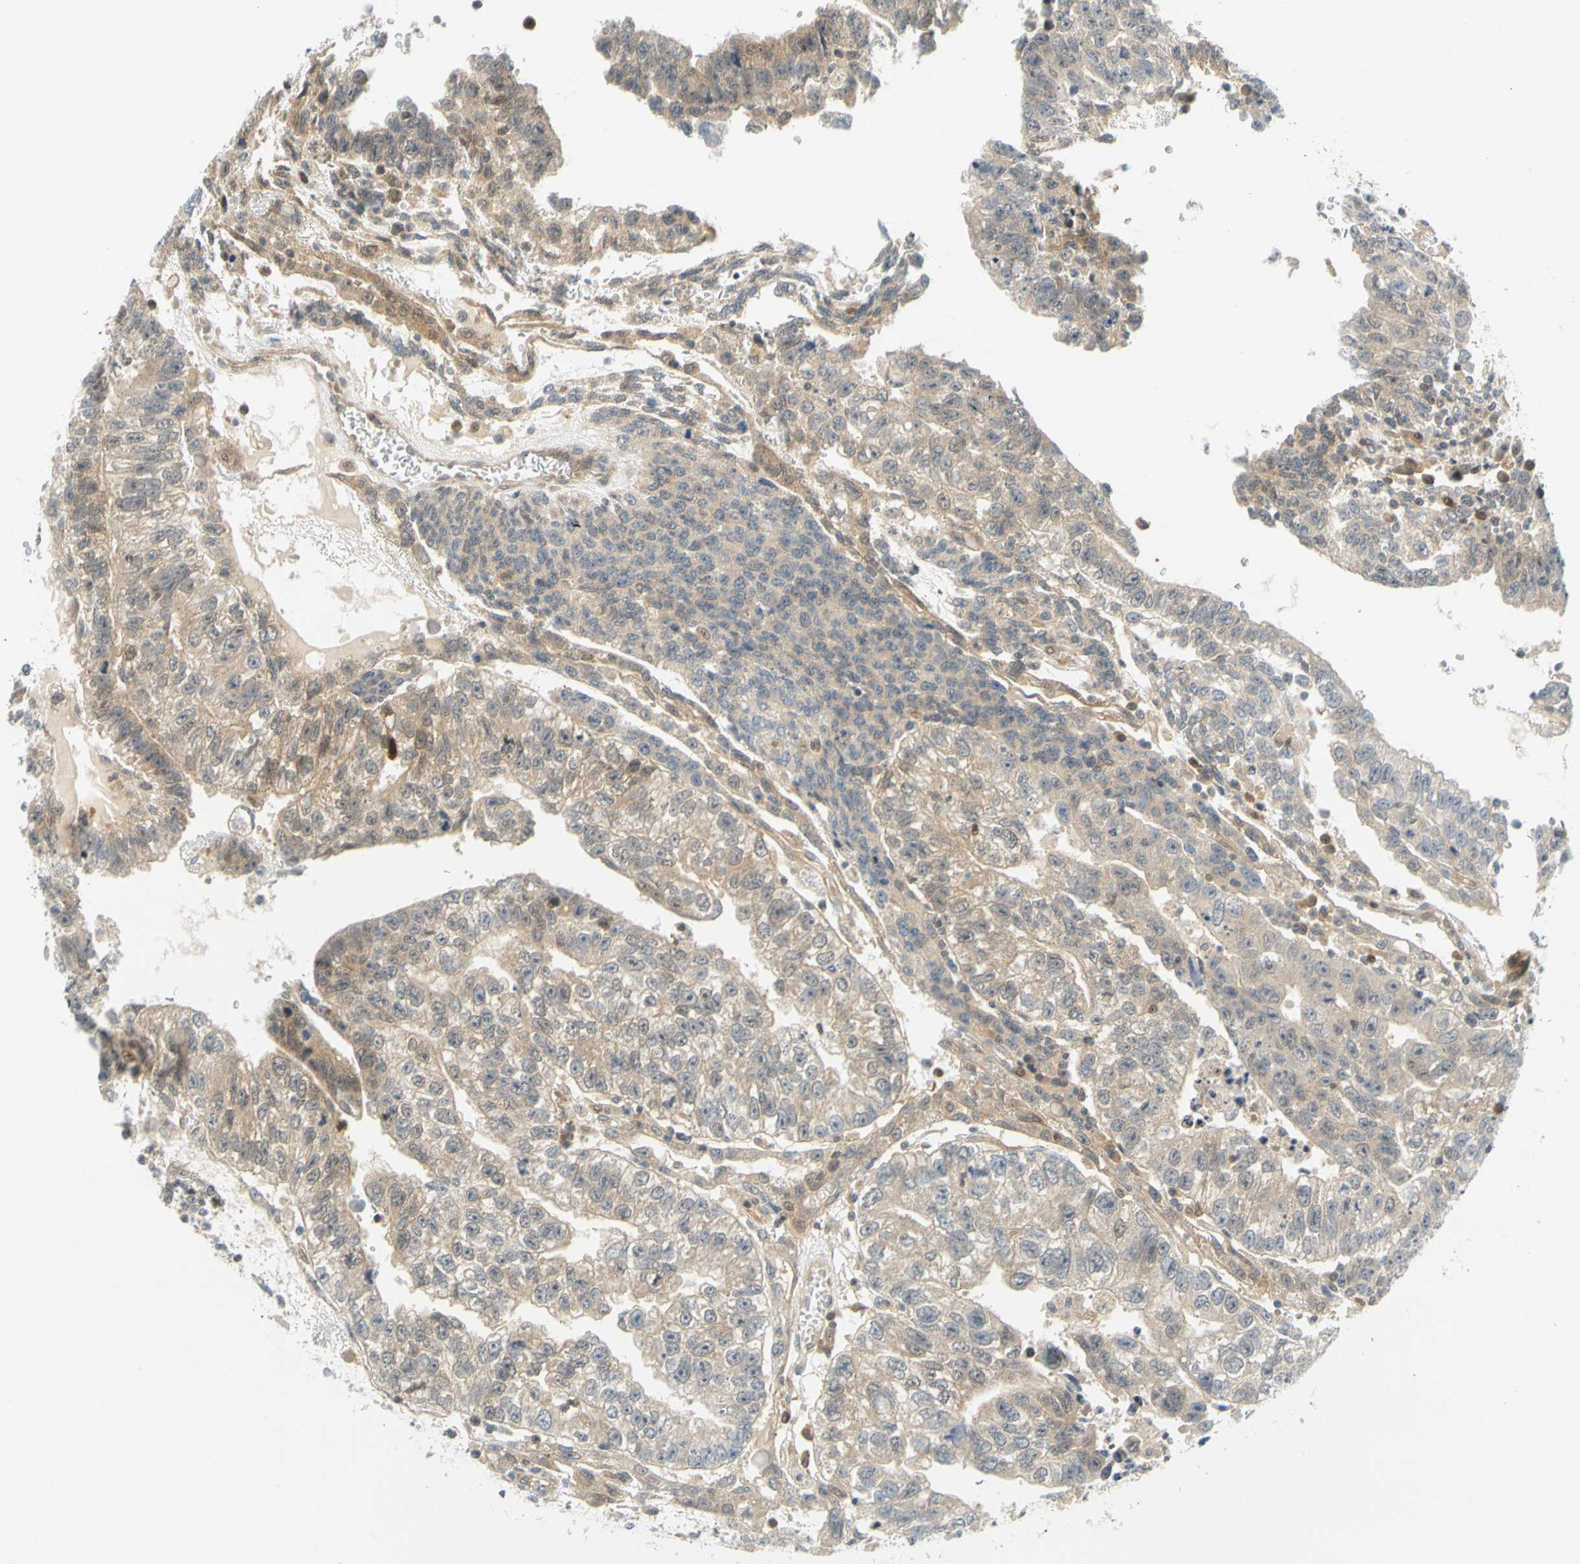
{"staining": {"intensity": "moderate", "quantity": ">75%", "location": "cytoplasmic/membranous"}, "tissue": "testis cancer", "cell_type": "Tumor cells", "image_type": "cancer", "snomed": [{"axis": "morphology", "description": "Seminoma, NOS"}, {"axis": "morphology", "description": "Carcinoma, Embryonal, NOS"}, {"axis": "topography", "description": "Testis"}], "caption": "Human seminoma (testis) stained for a protein (brown) shows moderate cytoplasmic/membranous positive expression in approximately >75% of tumor cells.", "gene": "MAPK9", "patient": {"sex": "male", "age": 52}}